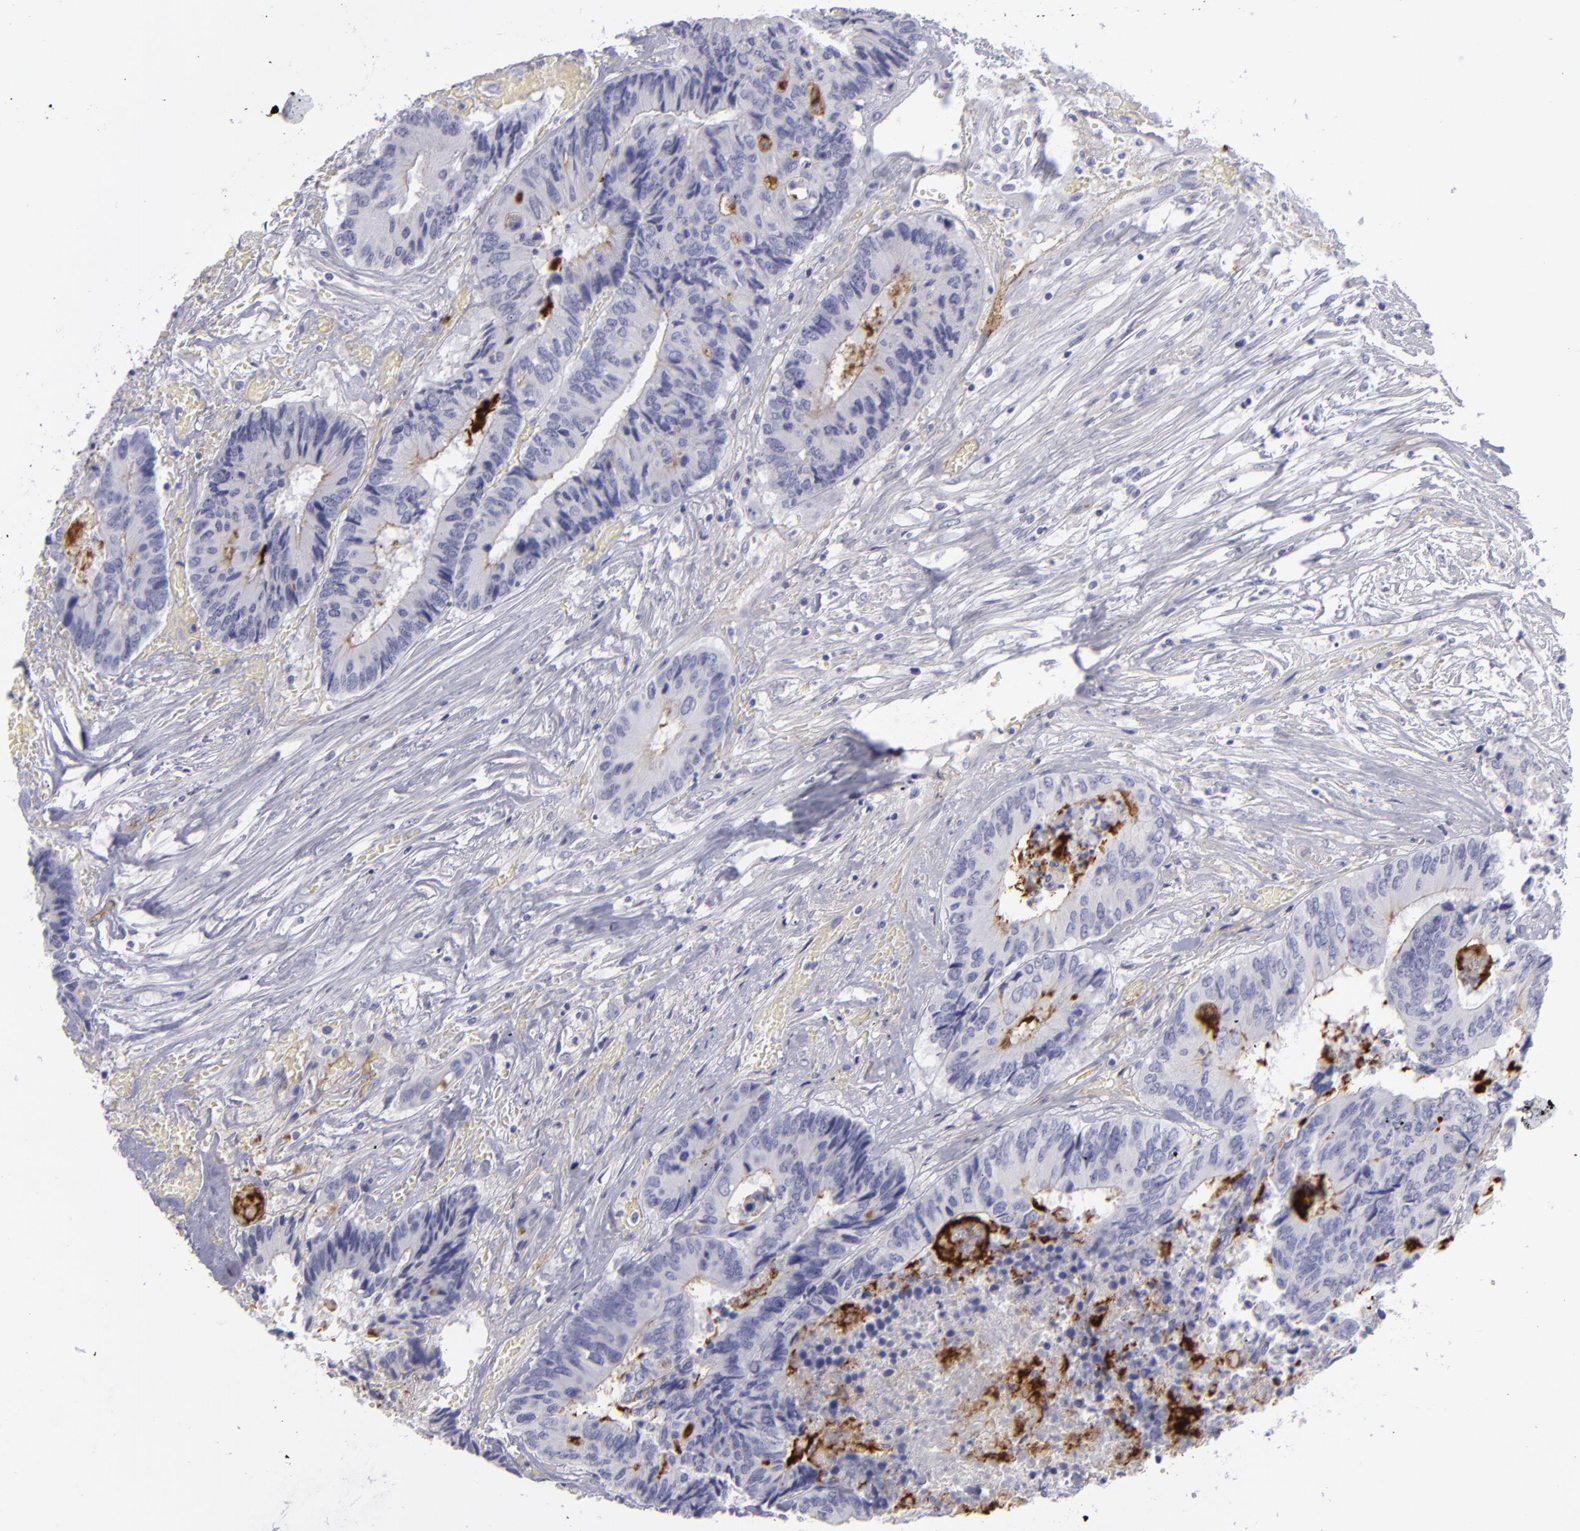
{"staining": {"intensity": "moderate", "quantity": "<25%", "location": "cytoplasmic/membranous"}, "tissue": "colorectal cancer", "cell_type": "Tumor cells", "image_type": "cancer", "snomed": [{"axis": "morphology", "description": "Adenocarcinoma, NOS"}, {"axis": "topography", "description": "Rectum"}], "caption": "Moderate cytoplasmic/membranous protein expression is seen in approximately <25% of tumor cells in adenocarcinoma (colorectal).", "gene": "ACE", "patient": {"sex": "male", "age": 55}}